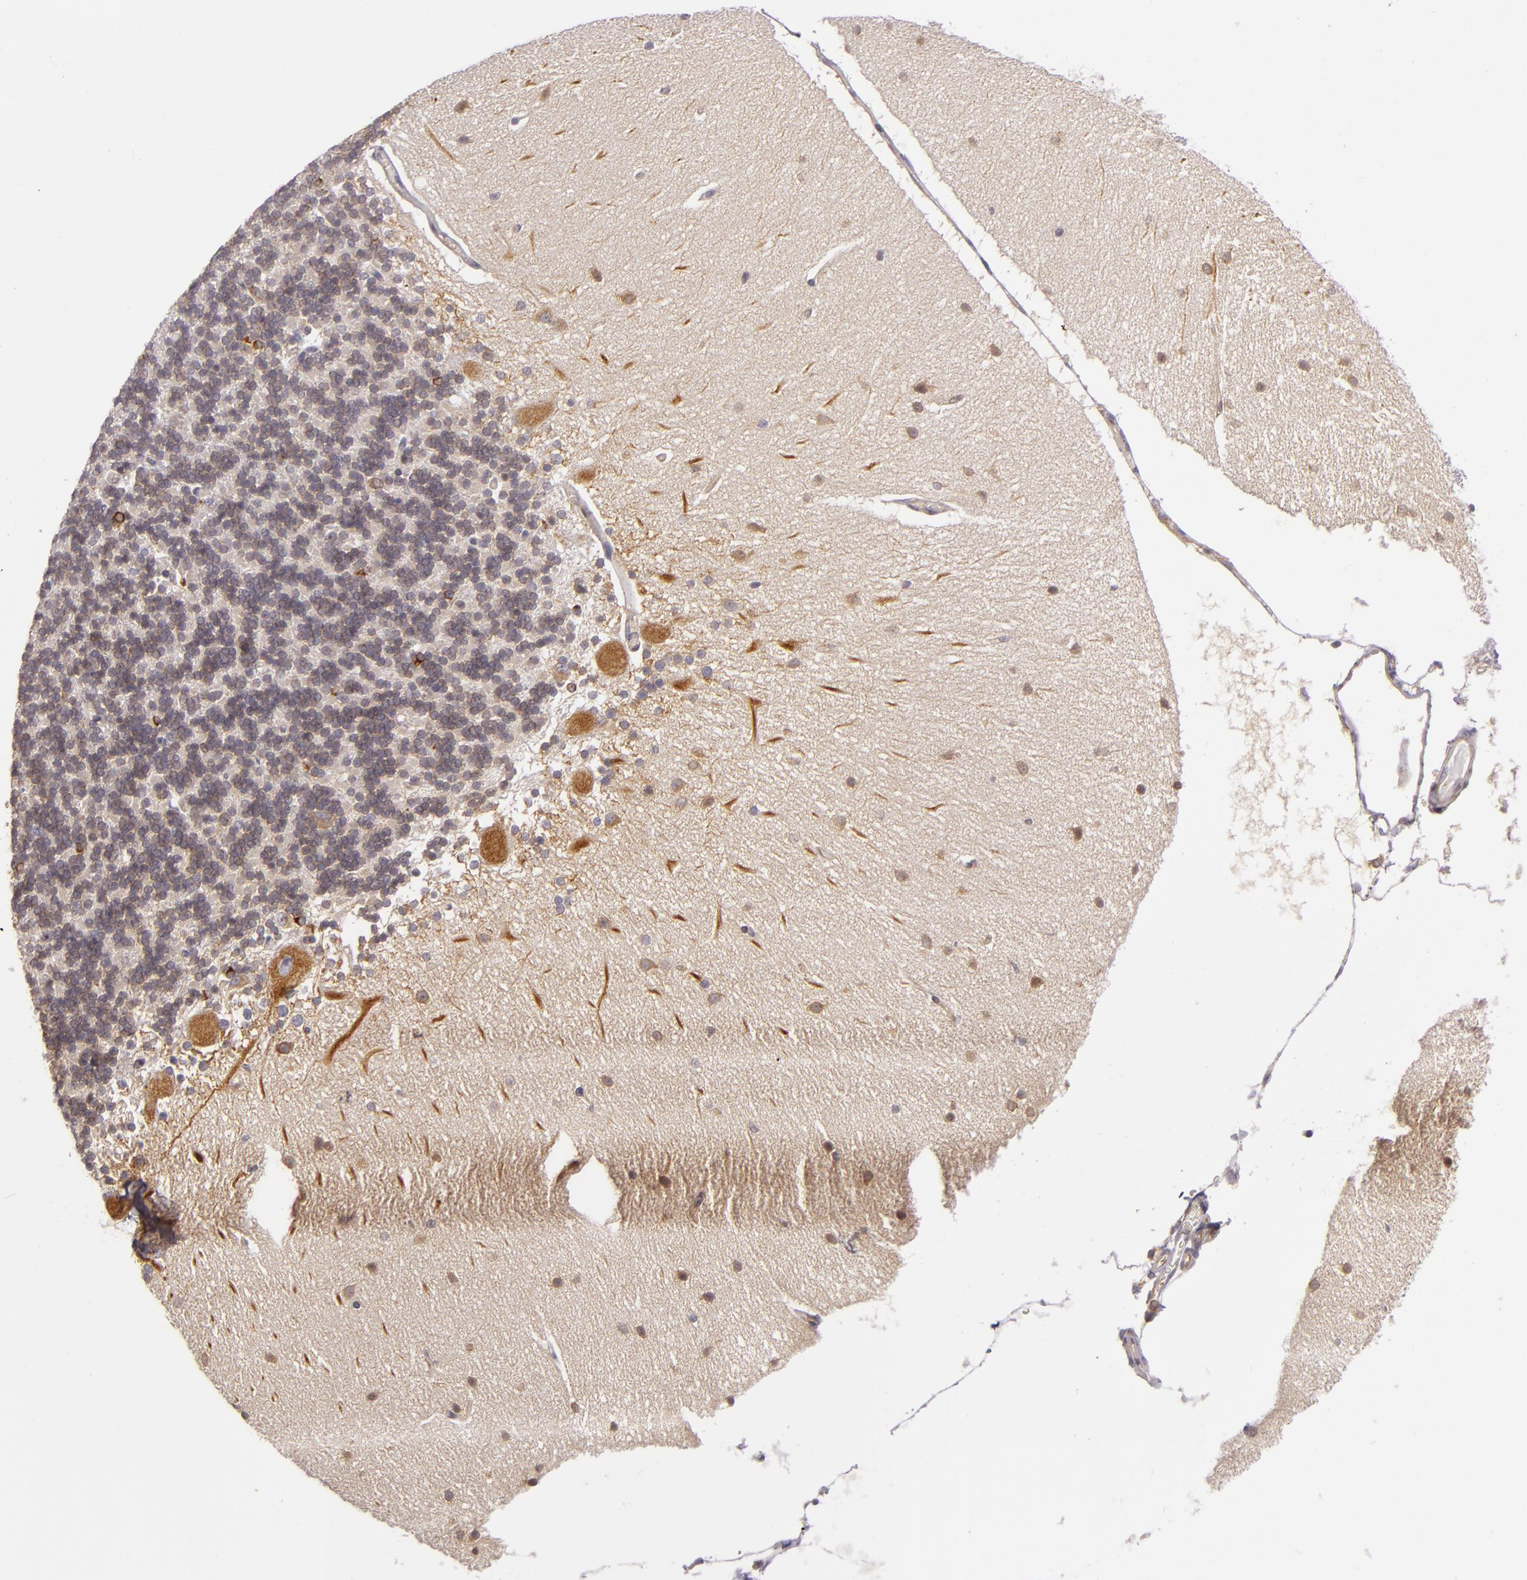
{"staining": {"intensity": "weak", "quantity": "<25%", "location": "cytoplasmic/membranous,nuclear"}, "tissue": "cerebellum", "cell_type": "Cells in granular layer", "image_type": "normal", "snomed": [{"axis": "morphology", "description": "Normal tissue, NOS"}, {"axis": "topography", "description": "Cerebellum"}], "caption": "Immunohistochemistry (IHC) of benign human cerebellum exhibits no expression in cells in granular layer. (DAB (3,3'-diaminobenzidine) IHC with hematoxylin counter stain).", "gene": "UPF3B", "patient": {"sex": "female", "age": 54}}